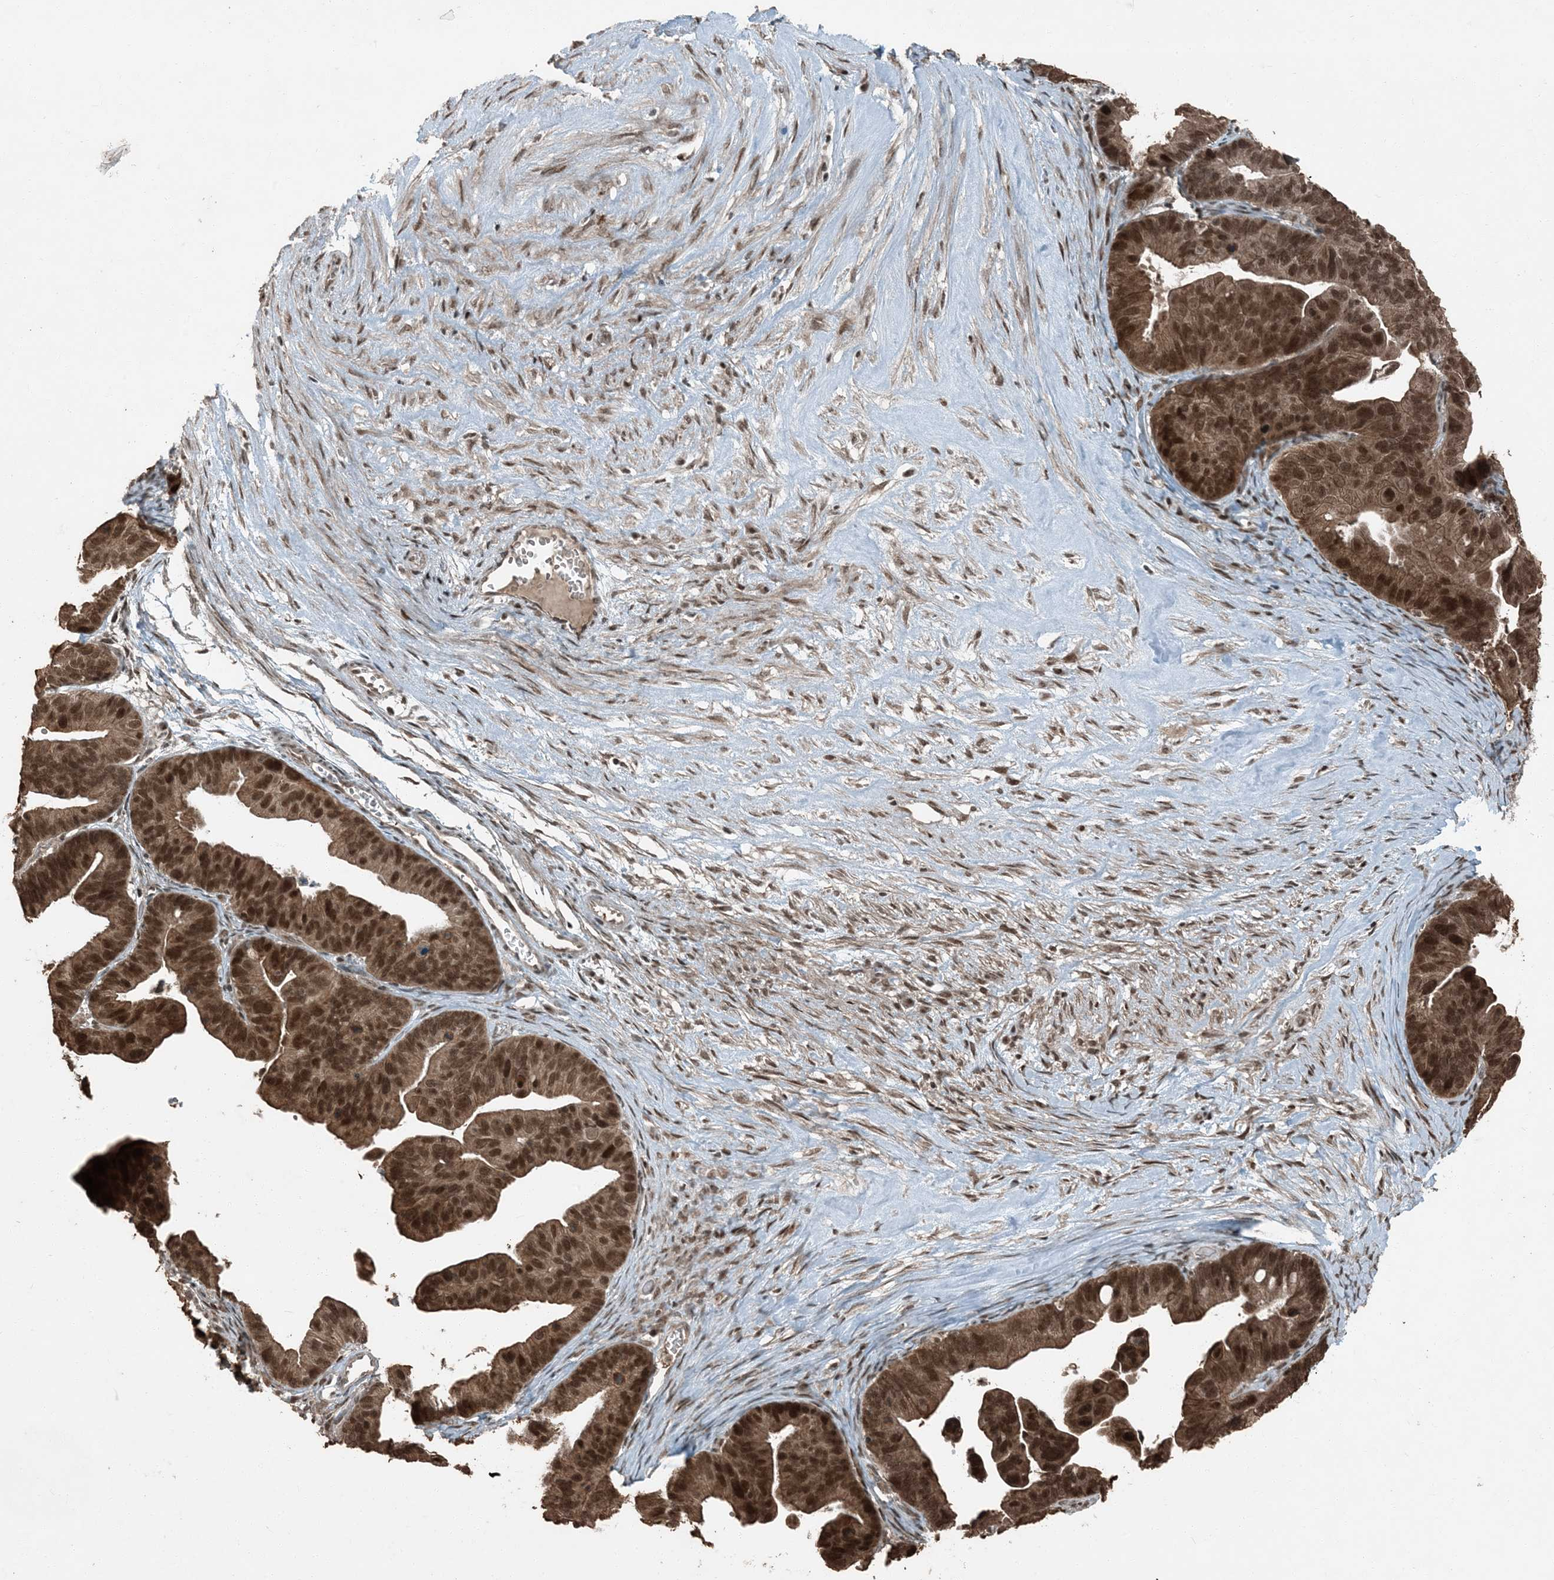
{"staining": {"intensity": "strong", "quantity": ">75%", "location": "cytoplasmic/membranous,nuclear"}, "tissue": "ovarian cancer", "cell_type": "Tumor cells", "image_type": "cancer", "snomed": [{"axis": "morphology", "description": "Cystadenocarcinoma, serous, NOS"}, {"axis": "topography", "description": "Ovary"}], "caption": "This histopathology image exhibits IHC staining of ovarian cancer, with high strong cytoplasmic/membranous and nuclear staining in approximately >75% of tumor cells.", "gene": "TRAPPC12", "patient": {"sex": "female", "age": 56}}